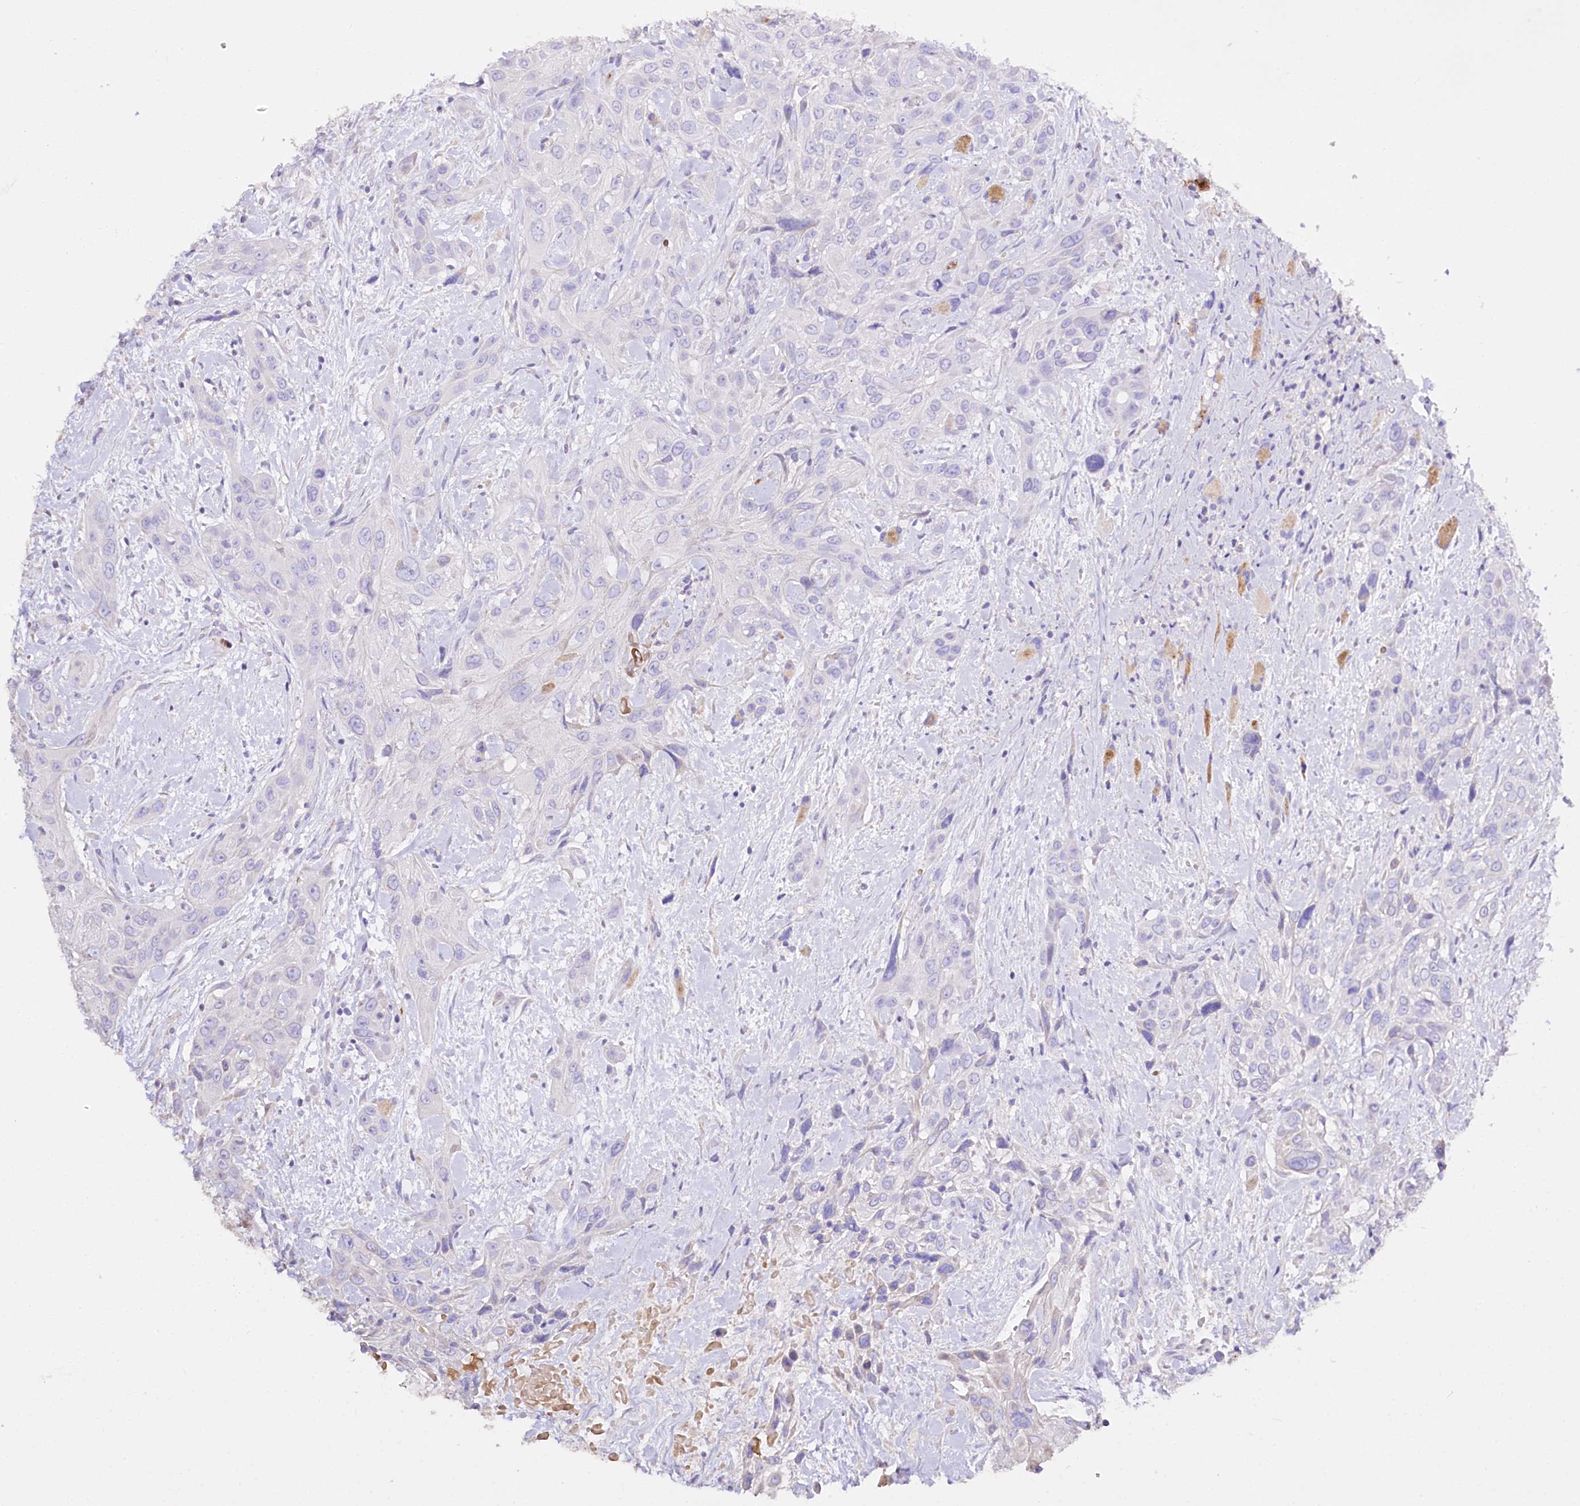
{"staining": {"intensity": "negative", "quantity": "none", "location": "none"}, "tissue": "head and neck cancer", "cell_type": "Tumor cells", "image_type": "cancer", "snomed": [{"axis": "morphology", "description": "Squamous cell carcinoma, NOS"}, {"axis": "topography", "description": "Head-Neck"}], "caption": "IHC of squamous cell carcinoma (head and neck) displays no expression in tumor cells.", "gene": "PTER", "patient": {"sex": "male", "age": 81}}